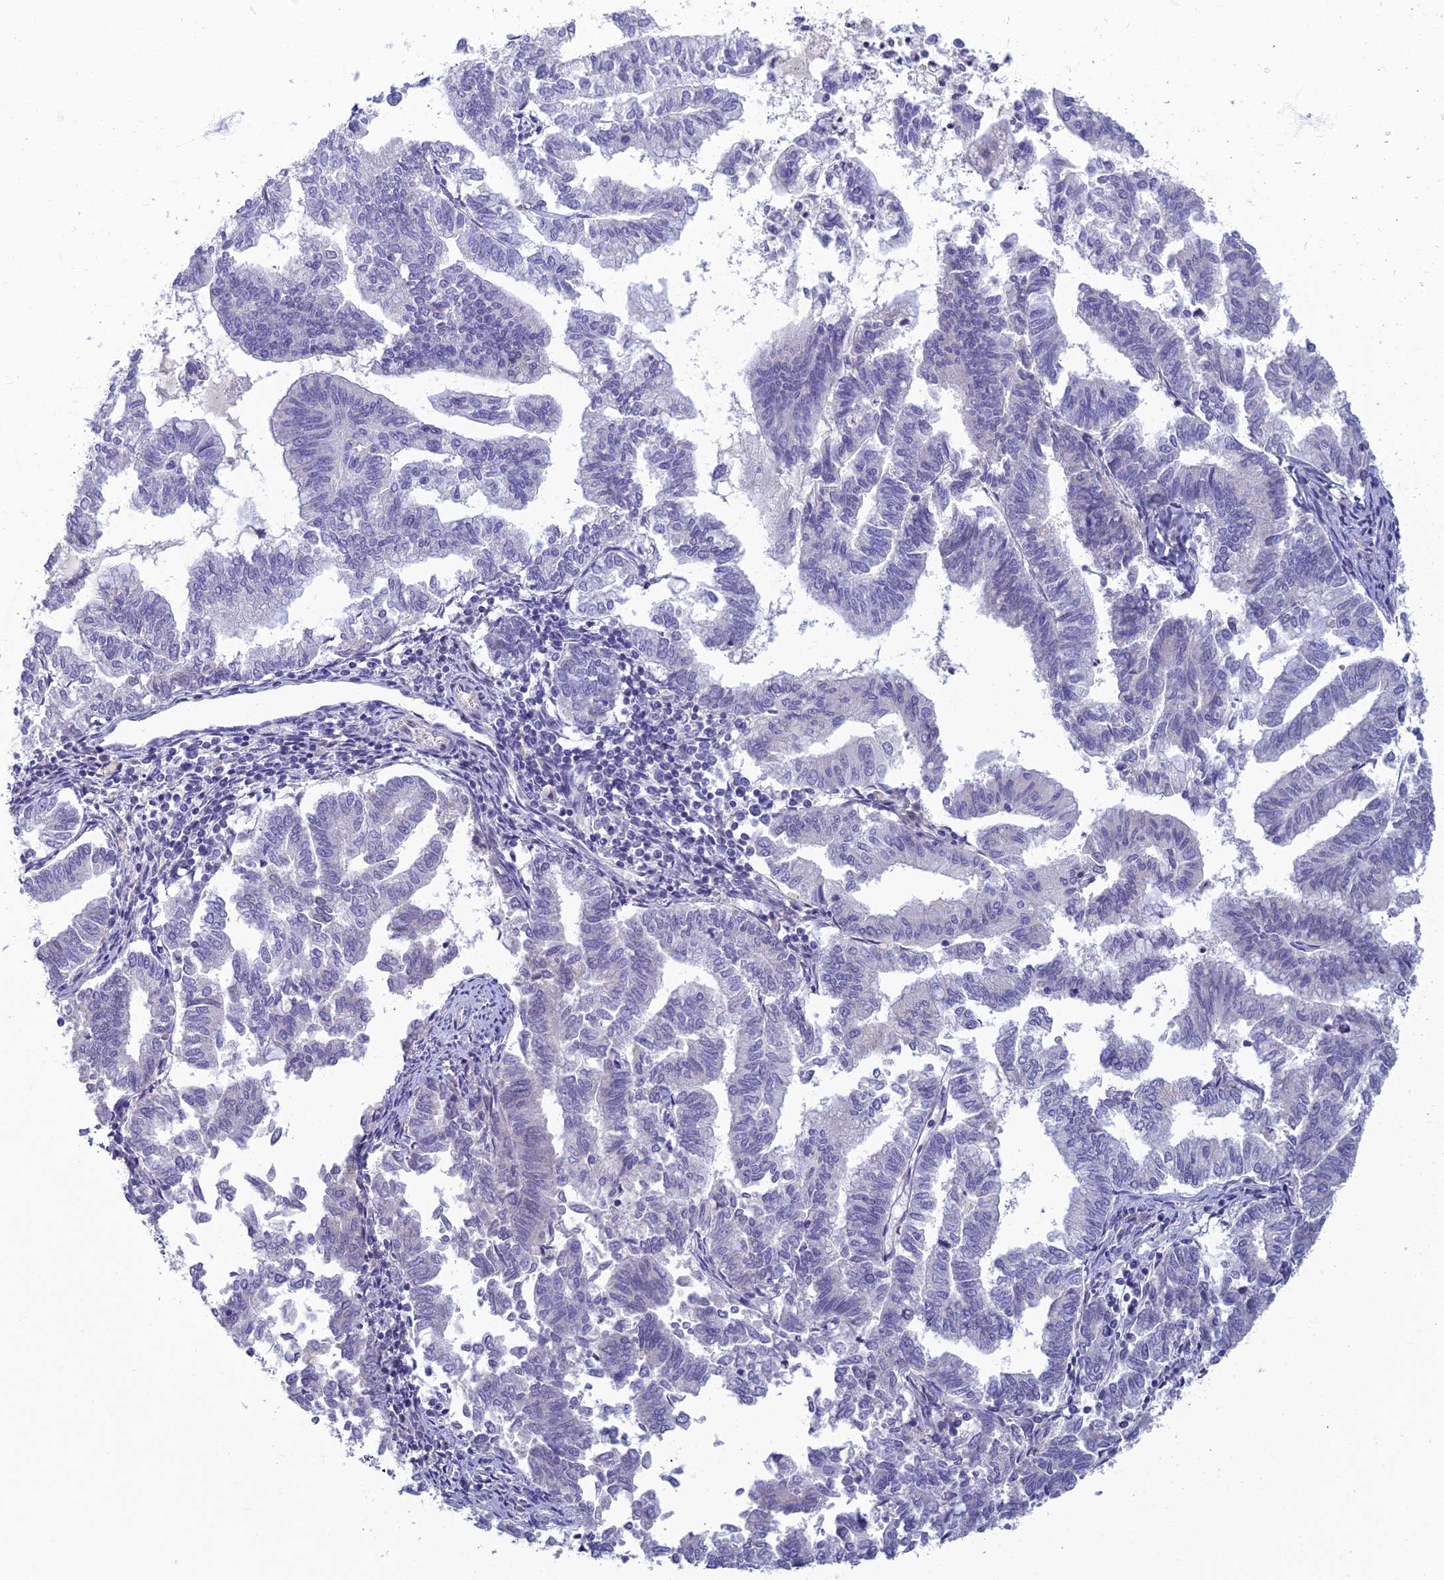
{"staining": {"intensity": "negative", "quantity": "none", "location": "none"}, "tissue": "endometrial cancer", "cell_type": "Tumor cells", "image_type": "cancer", "snomed": [{"axis": "morphology", "description": "Adenocarcinoma, NOS"}, {"axis": "topography", "description": "Endometrium"}], "caption": "Immunohistochemistry (IHC) of endometrial cancer exhibits no staining in tumor cells.", "gene": "SLC25A41", "patient": {"sex": "female", "age": 79}}